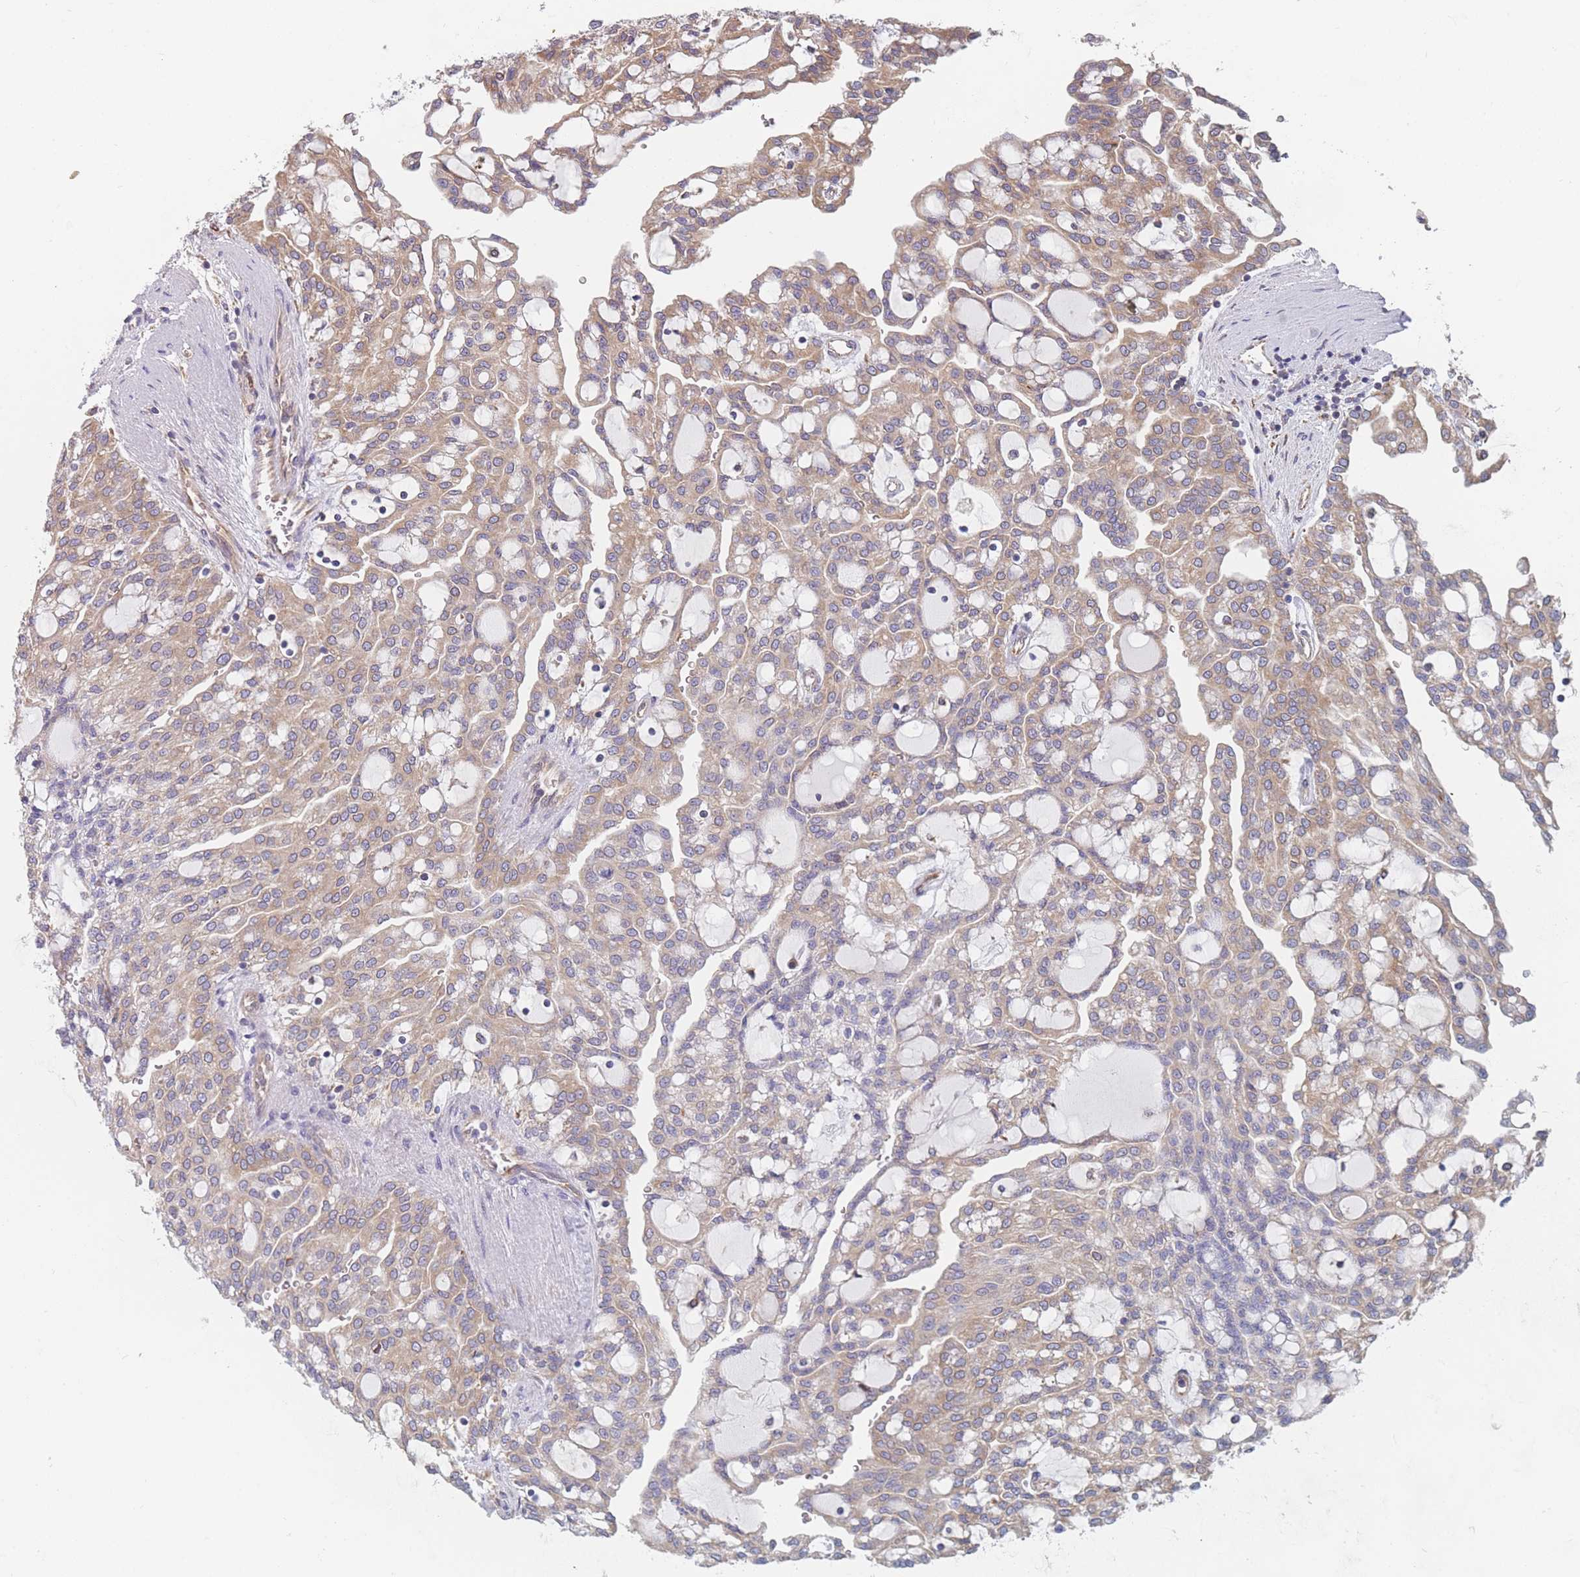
{"staining": {"intensity": "weak", "quantity": ">75%", "location": "cytoplasmic/membranous"}, "tissue": "renal cancer", "cell_type": "Tumor cells", "image_type": "cancer", "snomed": [{"axis": "morphology", "description": "Adenocarcinoma, NOS"}, {"axis": "topography", "description": "Kidney"}], "caption": "DAB immunohistochemical staining of adenocarcinoma (renal) reveals weak cytoplasmic/membranous protein positivity in about >75% of tumor cells. Nuclei are stained in blue.", "gene": "OR7C2", "patient": {"sex": "male", "age": 63}}